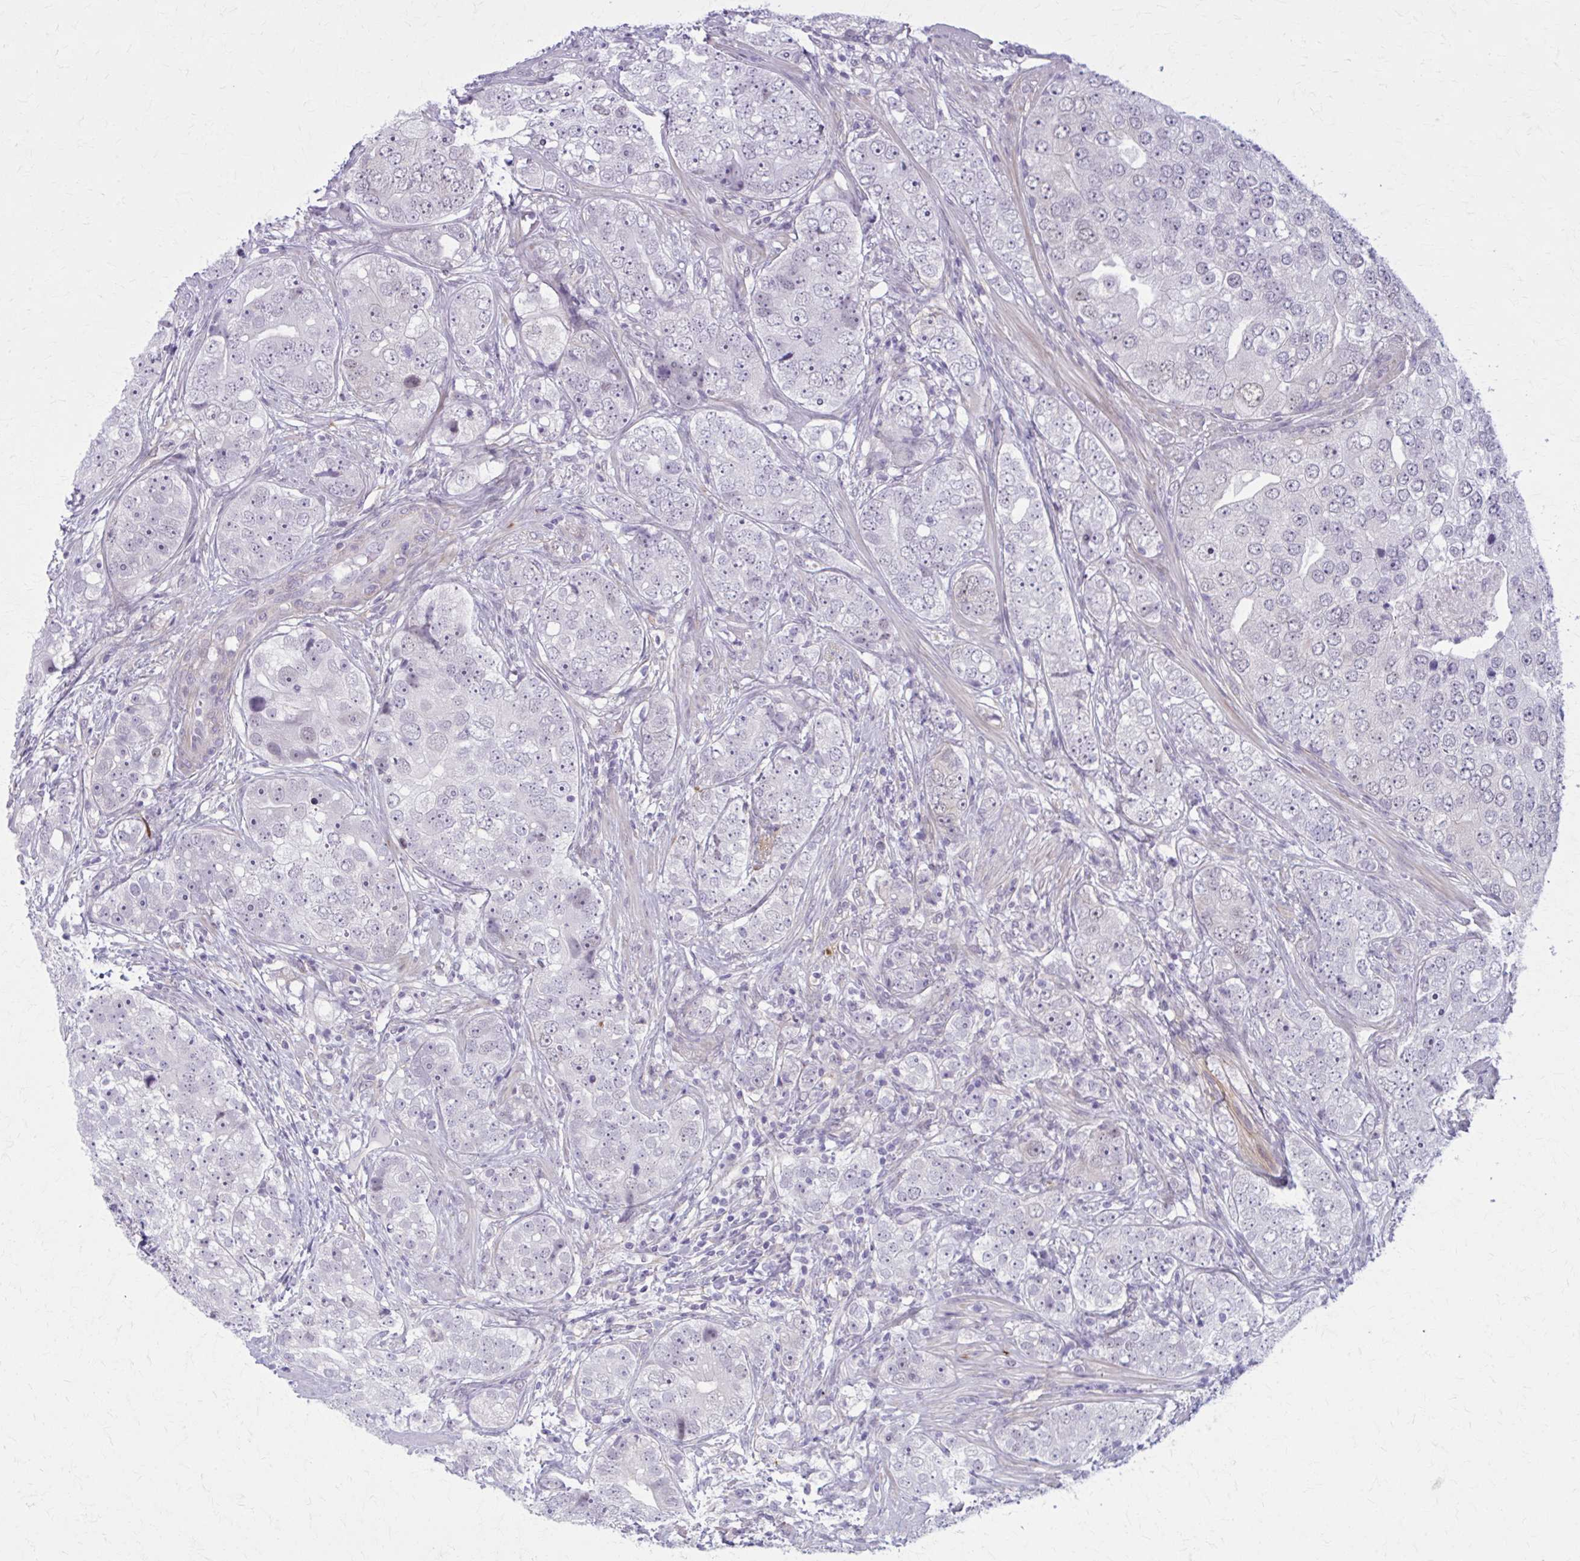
{"staining": {"intensity": "negative", "quantity": "none", "location": "none"}, "tissue": "prostate cancer", "cell_type": "Tumor cells", "image_type": "cancer", "snomed": [{"axis": "morphology", "description": "Adenocarcinoma, High grade"}, {"axis": "topography", "description": "Prostate"}], "caption": "Immunohistochemistry of human prostate high-grade adenocarcinoma reveals no staining in tumor cells.", "gene": "NUMBL", "patient": {"sex": "male", "age": 60}}